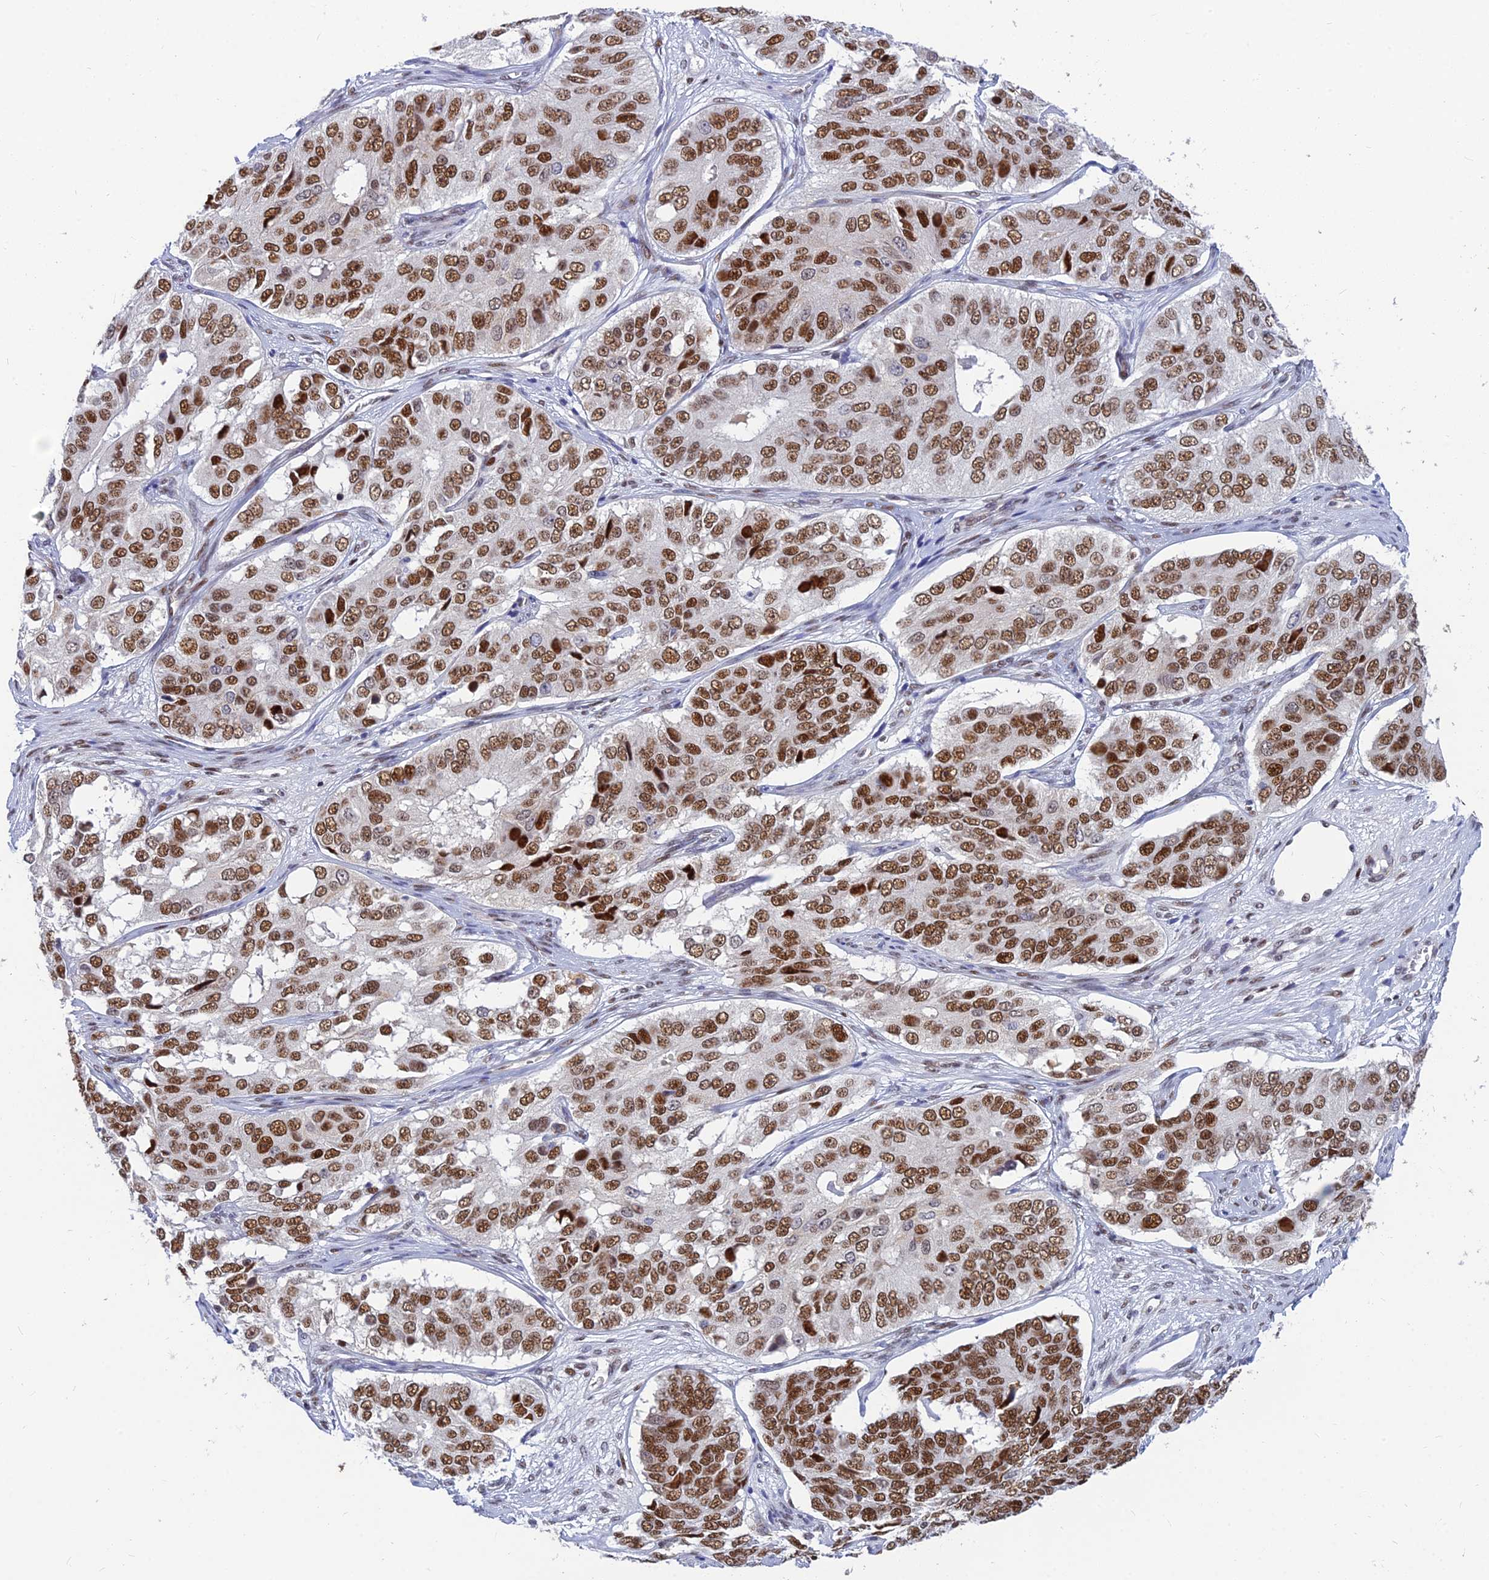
{"staining": {"intensity": "moderate", "quantity": ">75%", "location": "nuclear"}, "tissue": "ovarian cancer", "cell_type": "Tumor cells", "image_type": "cancer", "snomed": [{"axis": "morphology", "description": "Carcinoma, endometroid"}, {"axis": "topography", "description": "Ovary"}], "caption": "Immunohistochemistry (DAB) staining of human ovarian cancer displays moderate nuclear protein expression in about >75% of tumor cells.", "gene": "CLK4", "patient": {"sex": "female", "age": 51}}